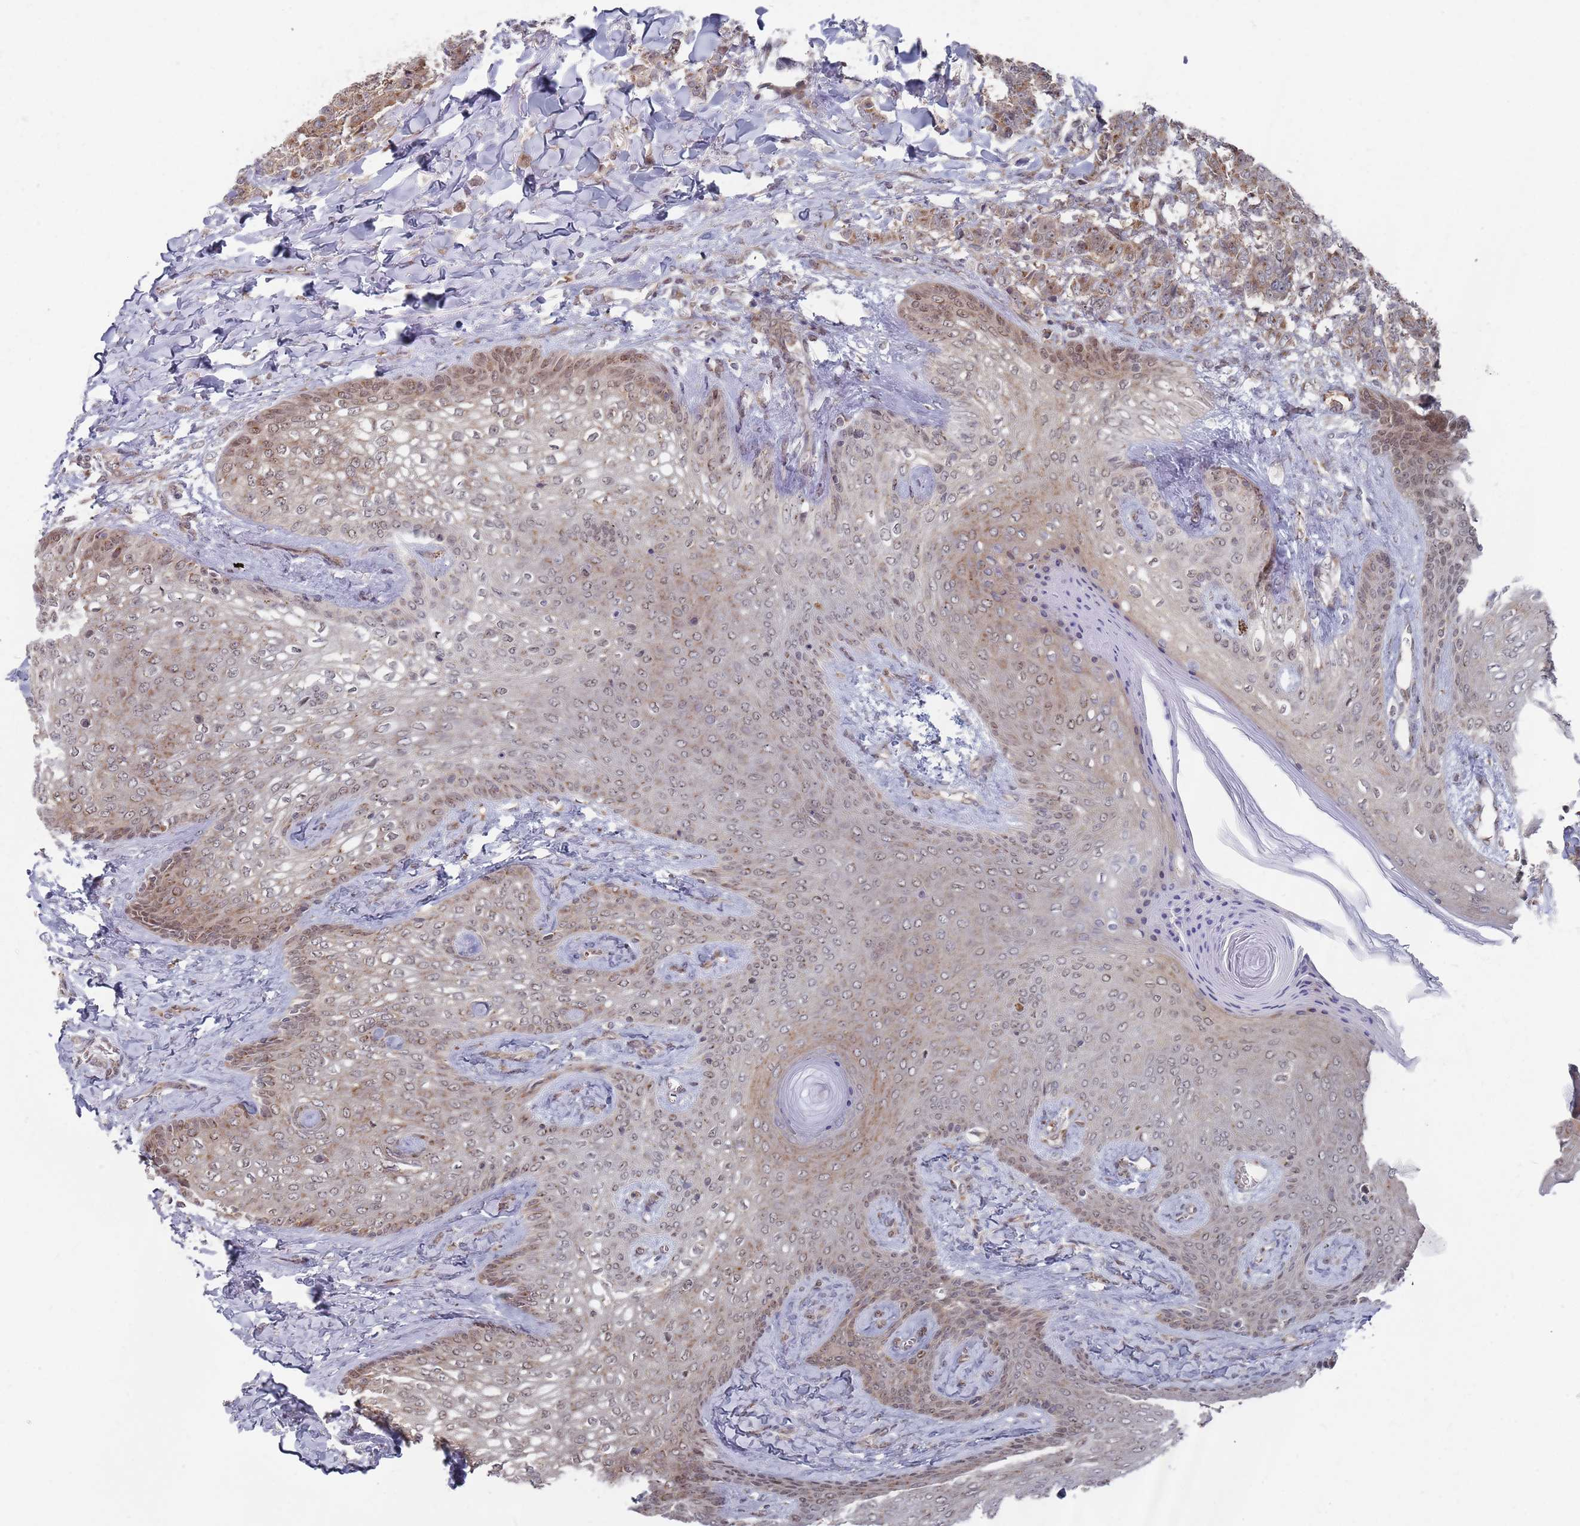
{"staining": {"intensity": "moderate", "quantity": "25%-75%", "location": "cytoplasmic/membranous"}, "tissue": "breast cancer", "cell_type": "Tumor cells", "image_type": "cancer", "snomed": [{"axis": "morphology", "description": "Duct carcinoma"}, {"axis": "topography", "description": "Breast"}], "caption": "Breast invasive ductal carcinoma was stained to show a protein in brown. There is medium levels of moderate cytoplasmic/membranous staining in approximately 25%-75% of tumor cells.", "gene": "FMO4", "patient": {"sex": "female", "age": 40}}